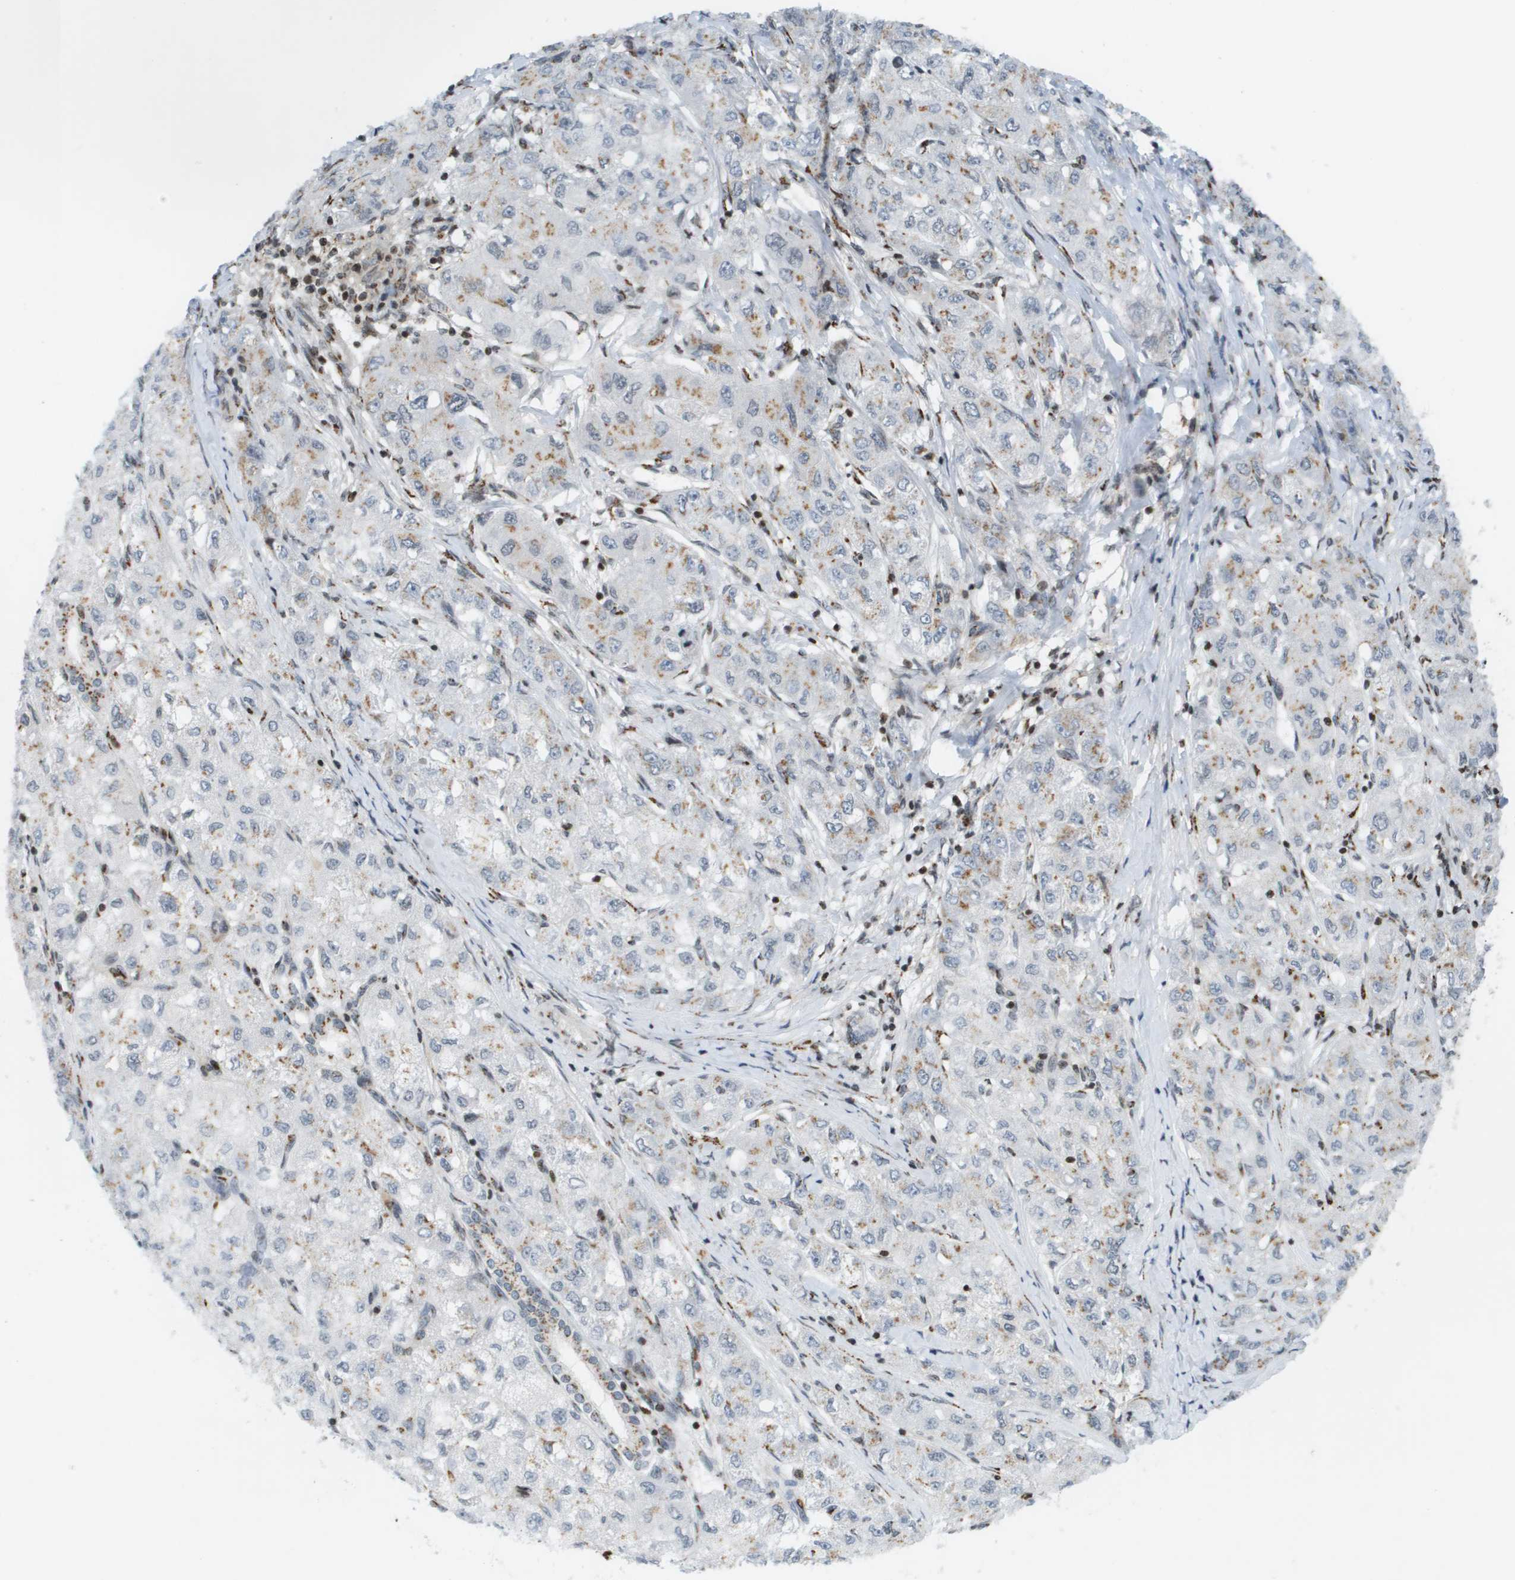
{"staining": {"intensity": "moderate", "quantity": "<25%", "location": "cytoplasmic/membranous"}, "tissue": "liver cancer", "cell_type": "Tumor cells", "image_type": "cancer", "snomed": [{"axis": "morphology", "description": "Carcinoma, Hepatocellular, NOS"}, {"axis": "topography", "description": "Liver"}], "caption": "Liver cancer (hepatocellular carcinoma) stained with a protein marker shows moderate staining in tumor cells.", "gene": "EVC", "patient": {"sex": "male", "age": 80}}